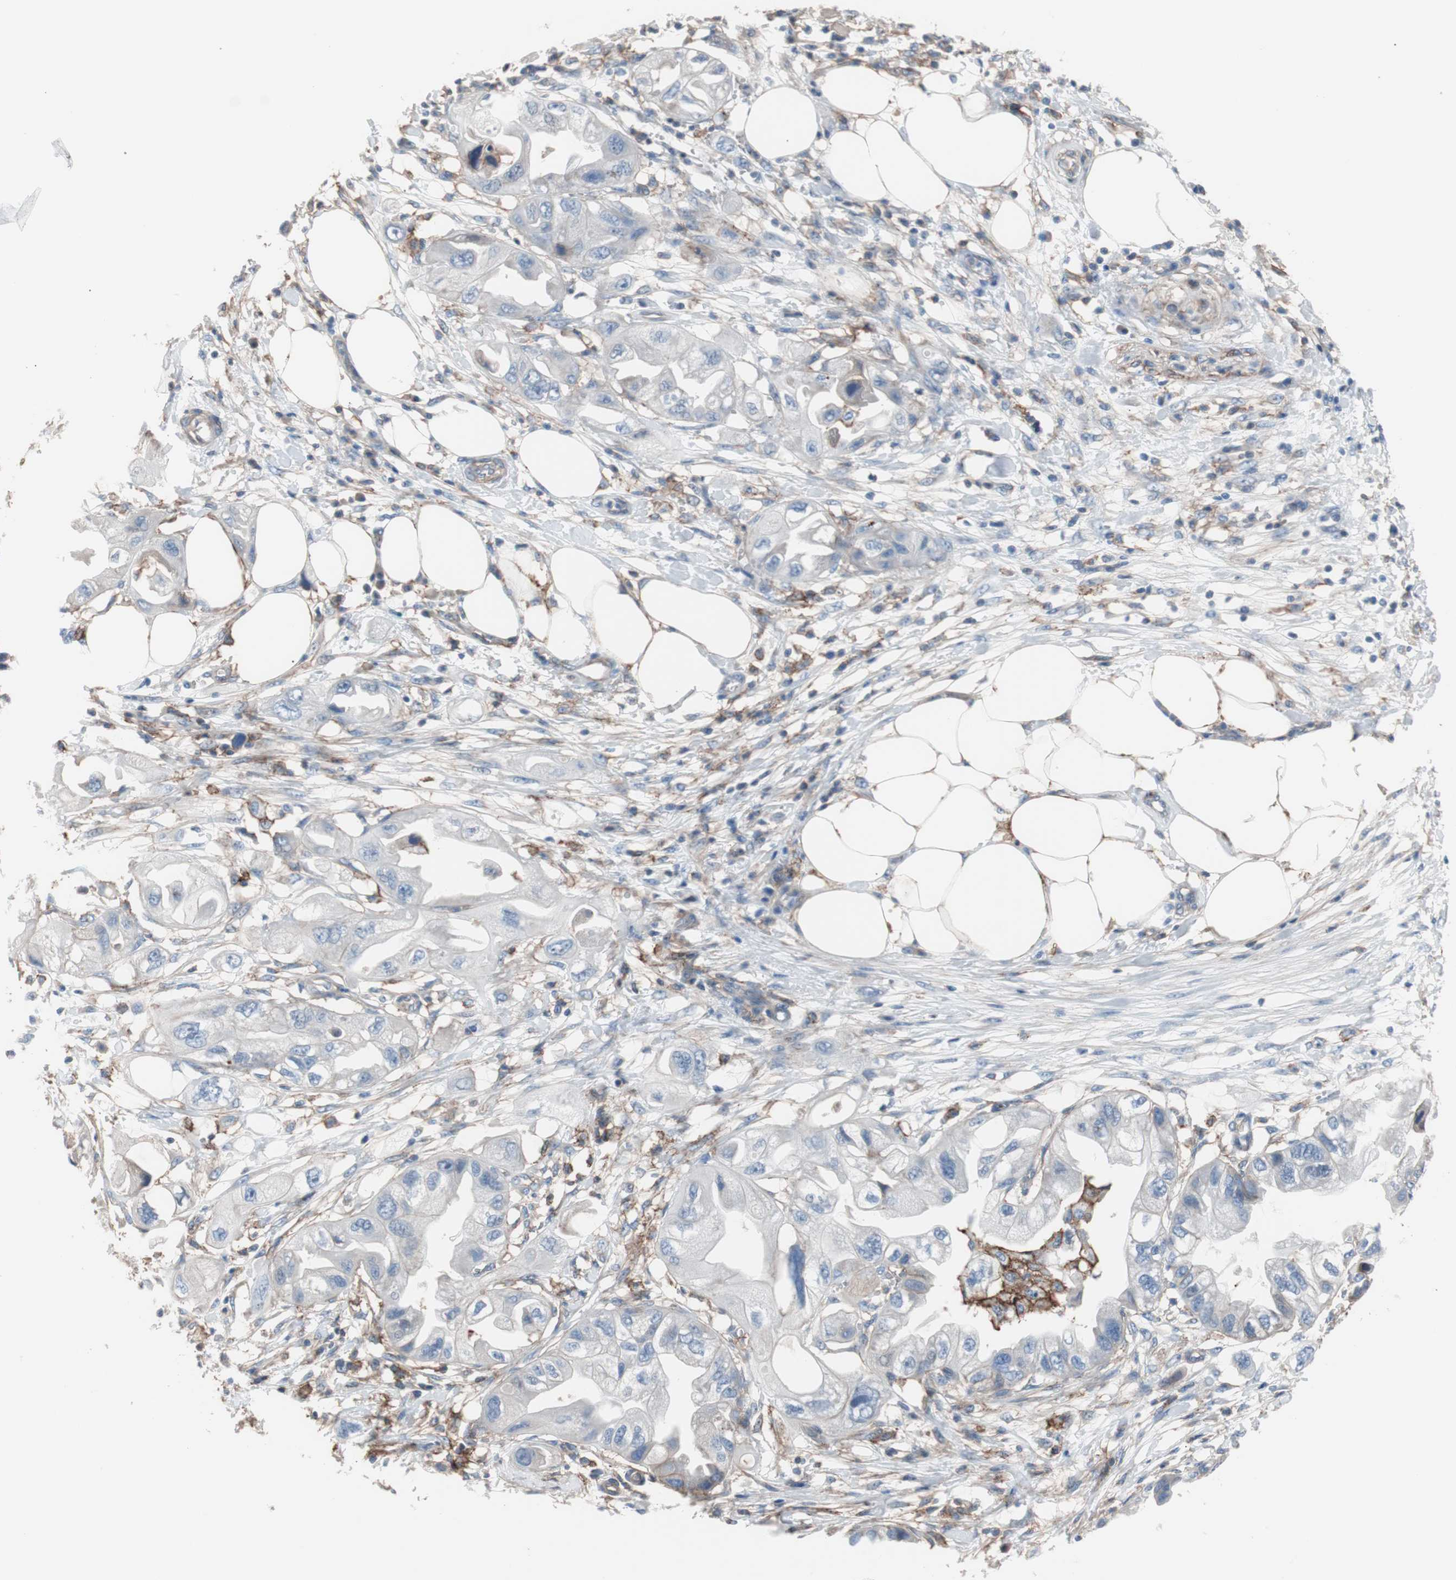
{"staining": {"intensity": "negative", "quantity": "none", "location": "none"}, "tissue": "endometrial cancer", "cell_type": "Tumor cells", "image_type": "cancer", "snomed": [{"axis": "morphology", "description": "Adenocarcinoma, NOS"}, {"axis": "topography", "description": "Endometrium"}], "caption": "Tumor cells show no significant protein expression in endometrial adenocarcinoma. (DAB (3,3'-diaminobenzidine) immunohistochemistry (IHC), high magnification).", "gene": "CD81", "patient": {"sex": "female", "age": 67}}